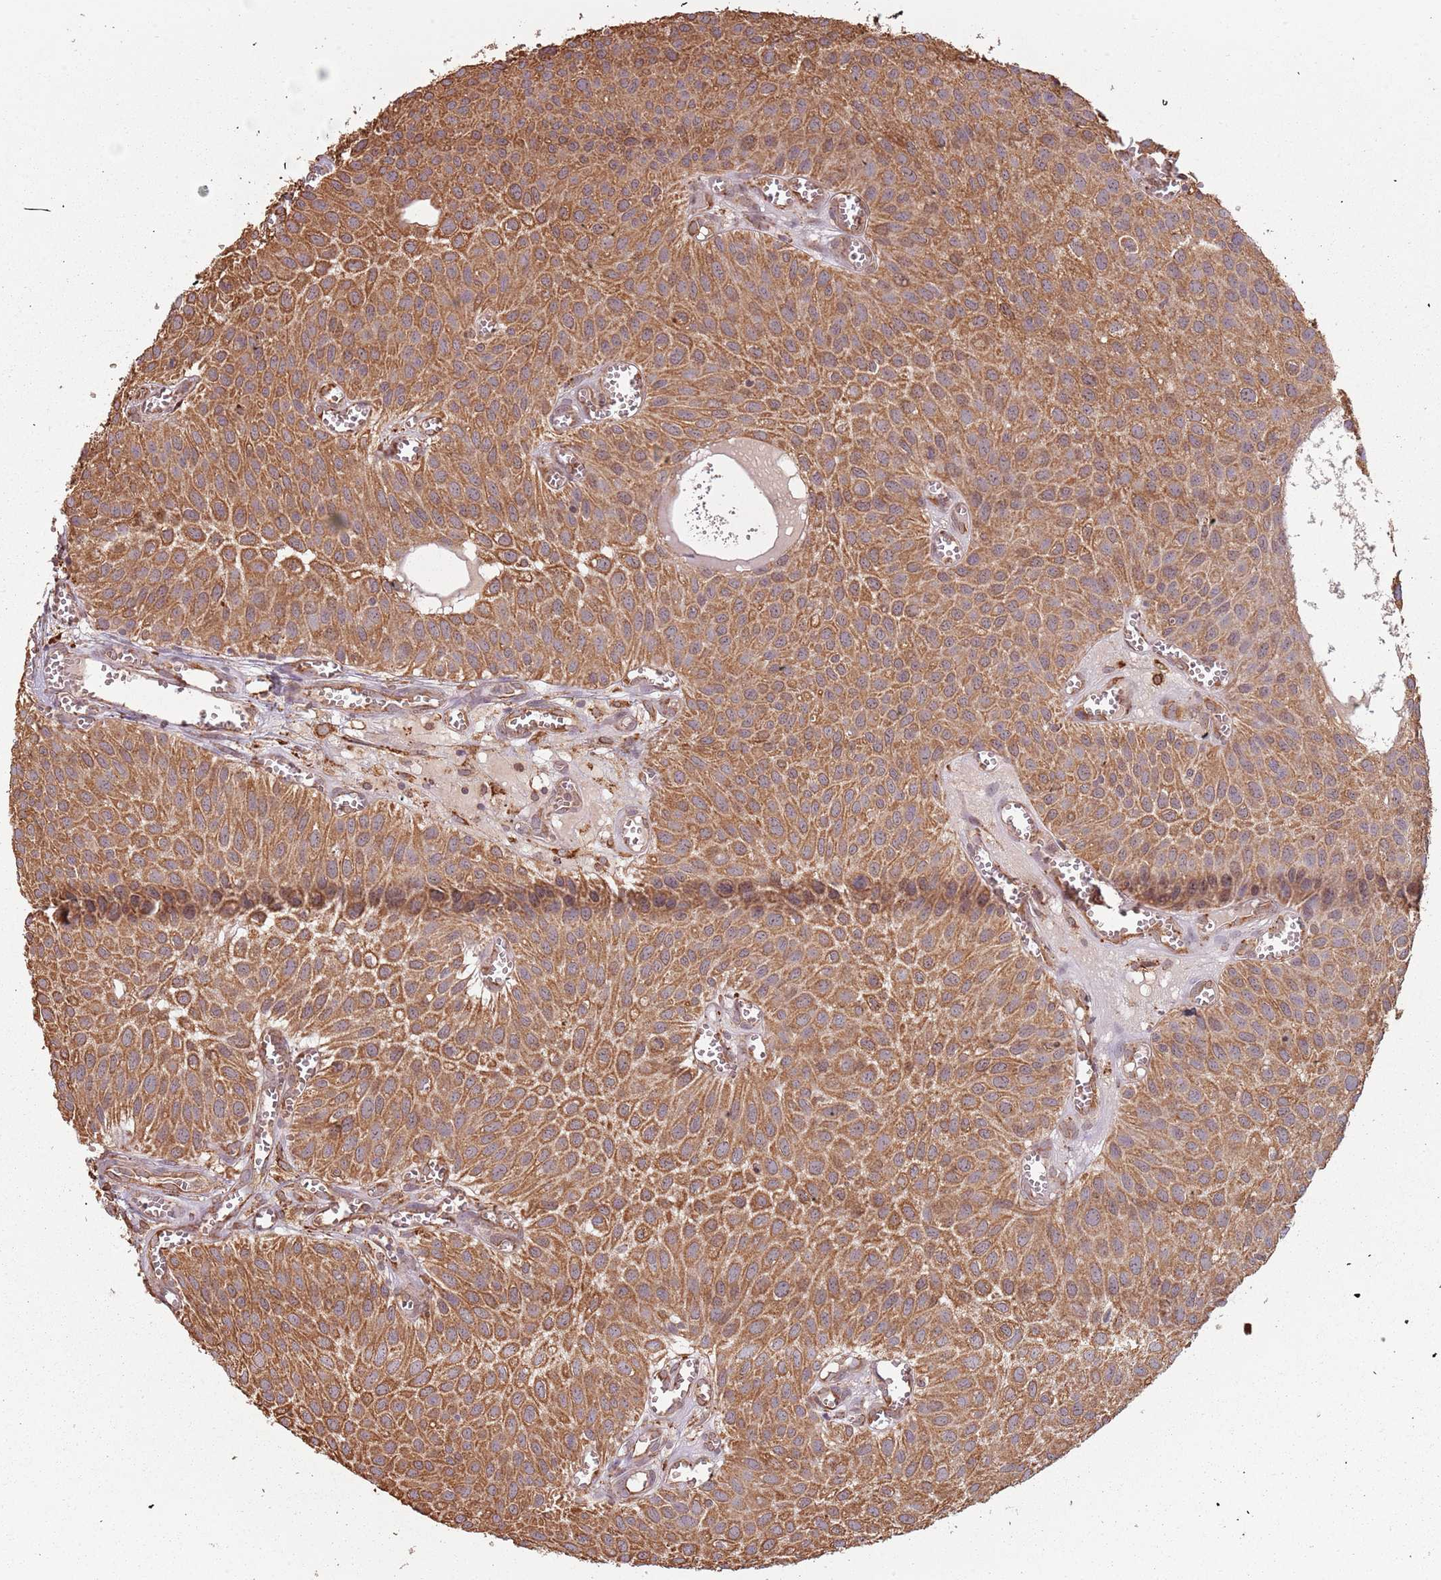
{"staining": {"intensity": "moderate", "quantity": ">75%", "location": "cytoplasmic/membranous"}, "tissue": "urothelial cancer", "cell_type": "Tumor cells", "image_type": "cancer", "snomed": [{"axis": "morphology", "description": "Urothelial carcinoma, Low grade"}, {"axis": "topography", "description": "Urinary bladder"}], "caption": "The micrograph demonstrates staining of urothelial cancer, revealing moderate cytoplasmic/membranous protein expression (brown color) within tumor cells.", "gene": "ATOSB", "patient": {"sex": "male", "age": 88}}